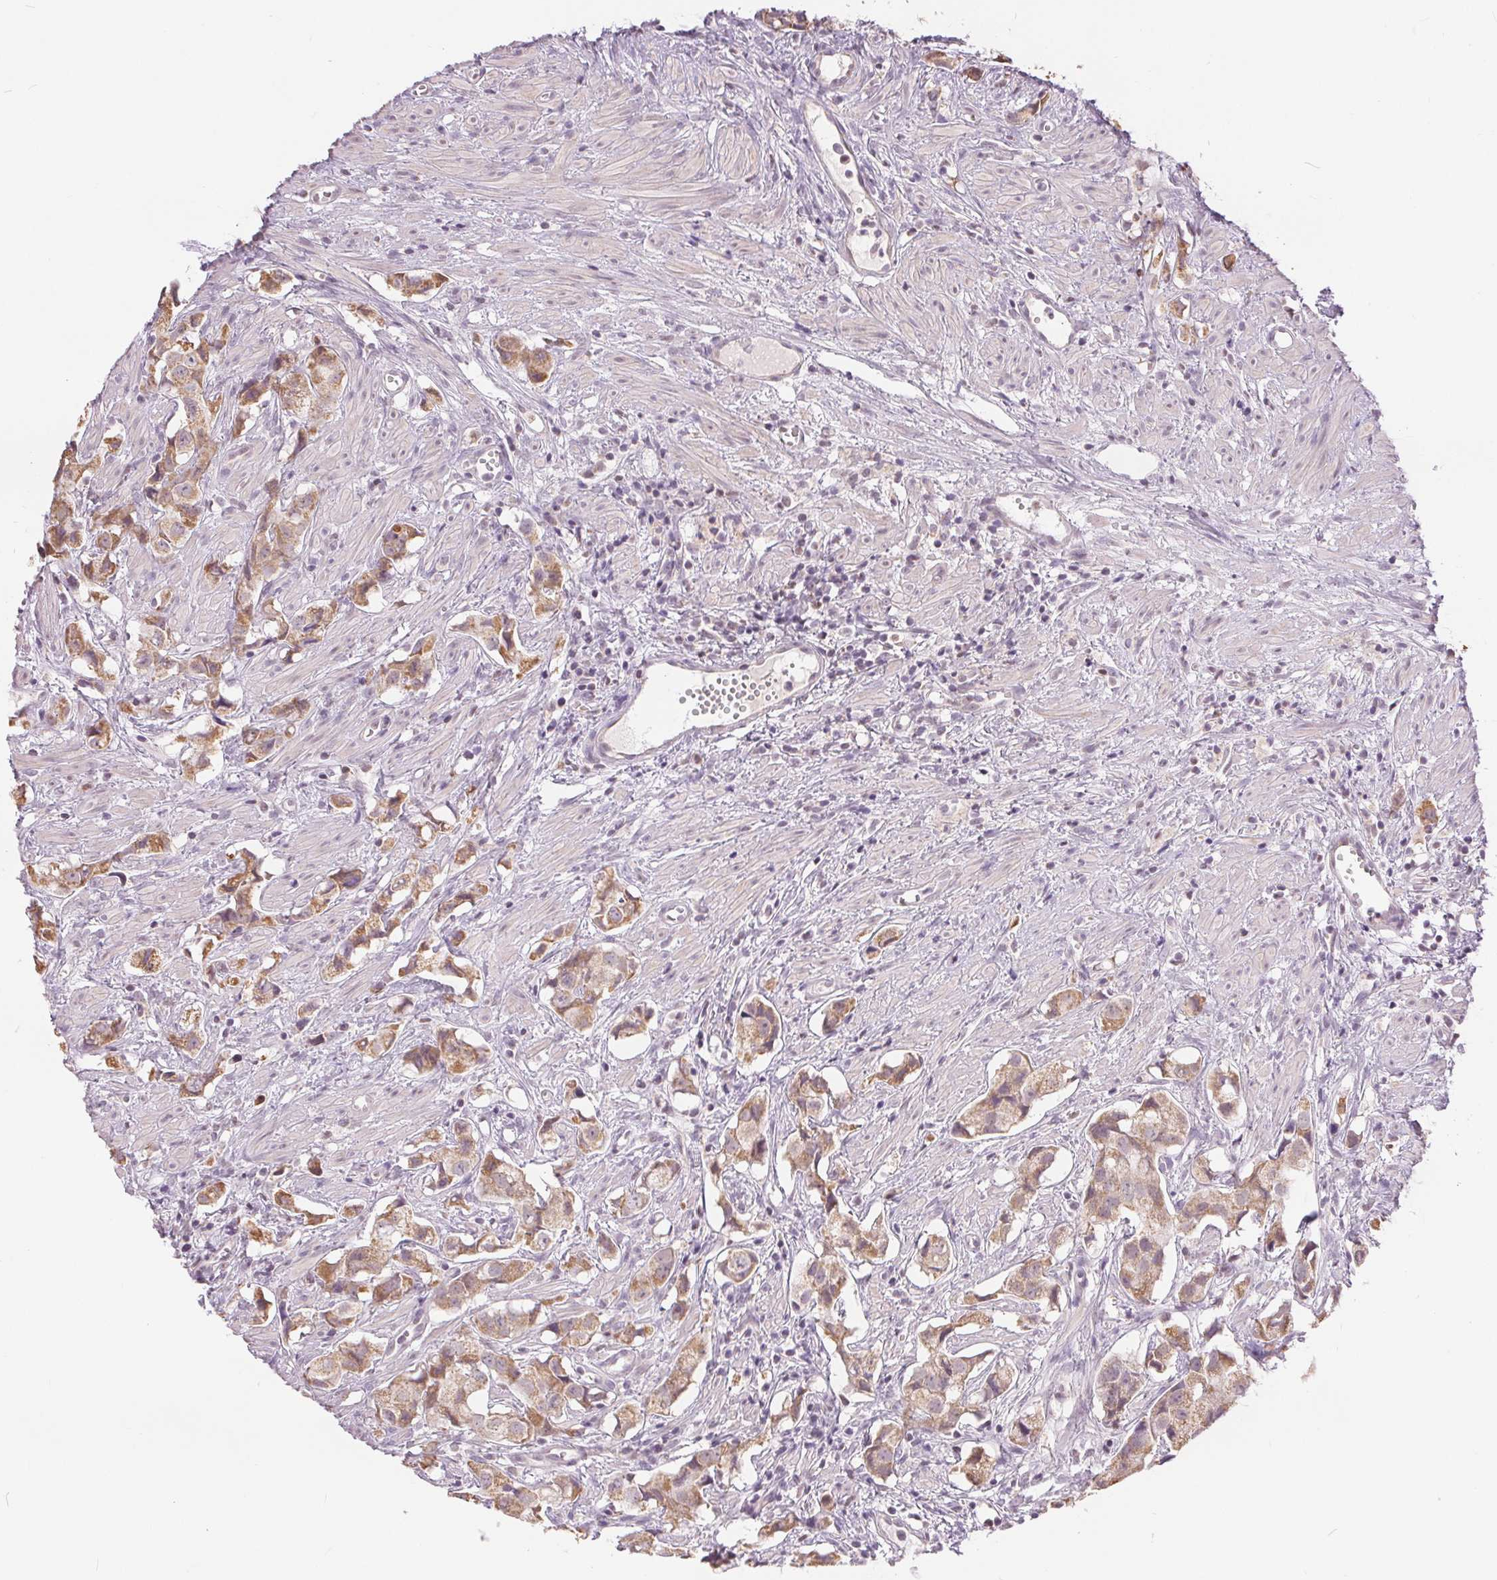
{"staining": {"intensity": "moderate", "quantity": ">75%", "location": "cytoplasmic/membranous"}, "tissue": "prostate cancer", "cell_type": "Tumor cells", "image_type": "cancer", "snomed": [{"axis": "morphology", "description": "Adenocarcinoma, High grade"}, {"axis": "topography", "description": "Prostate"}], "caption": "Brown immunohistochemical staining in human high-grade adenocarcinoma (prostate) reveals moderate cytoplasmic/membranous staining in about >75% of tumor cells.", "gene": "POU2F2", "patient": {"sex": "male", "age": 58}}